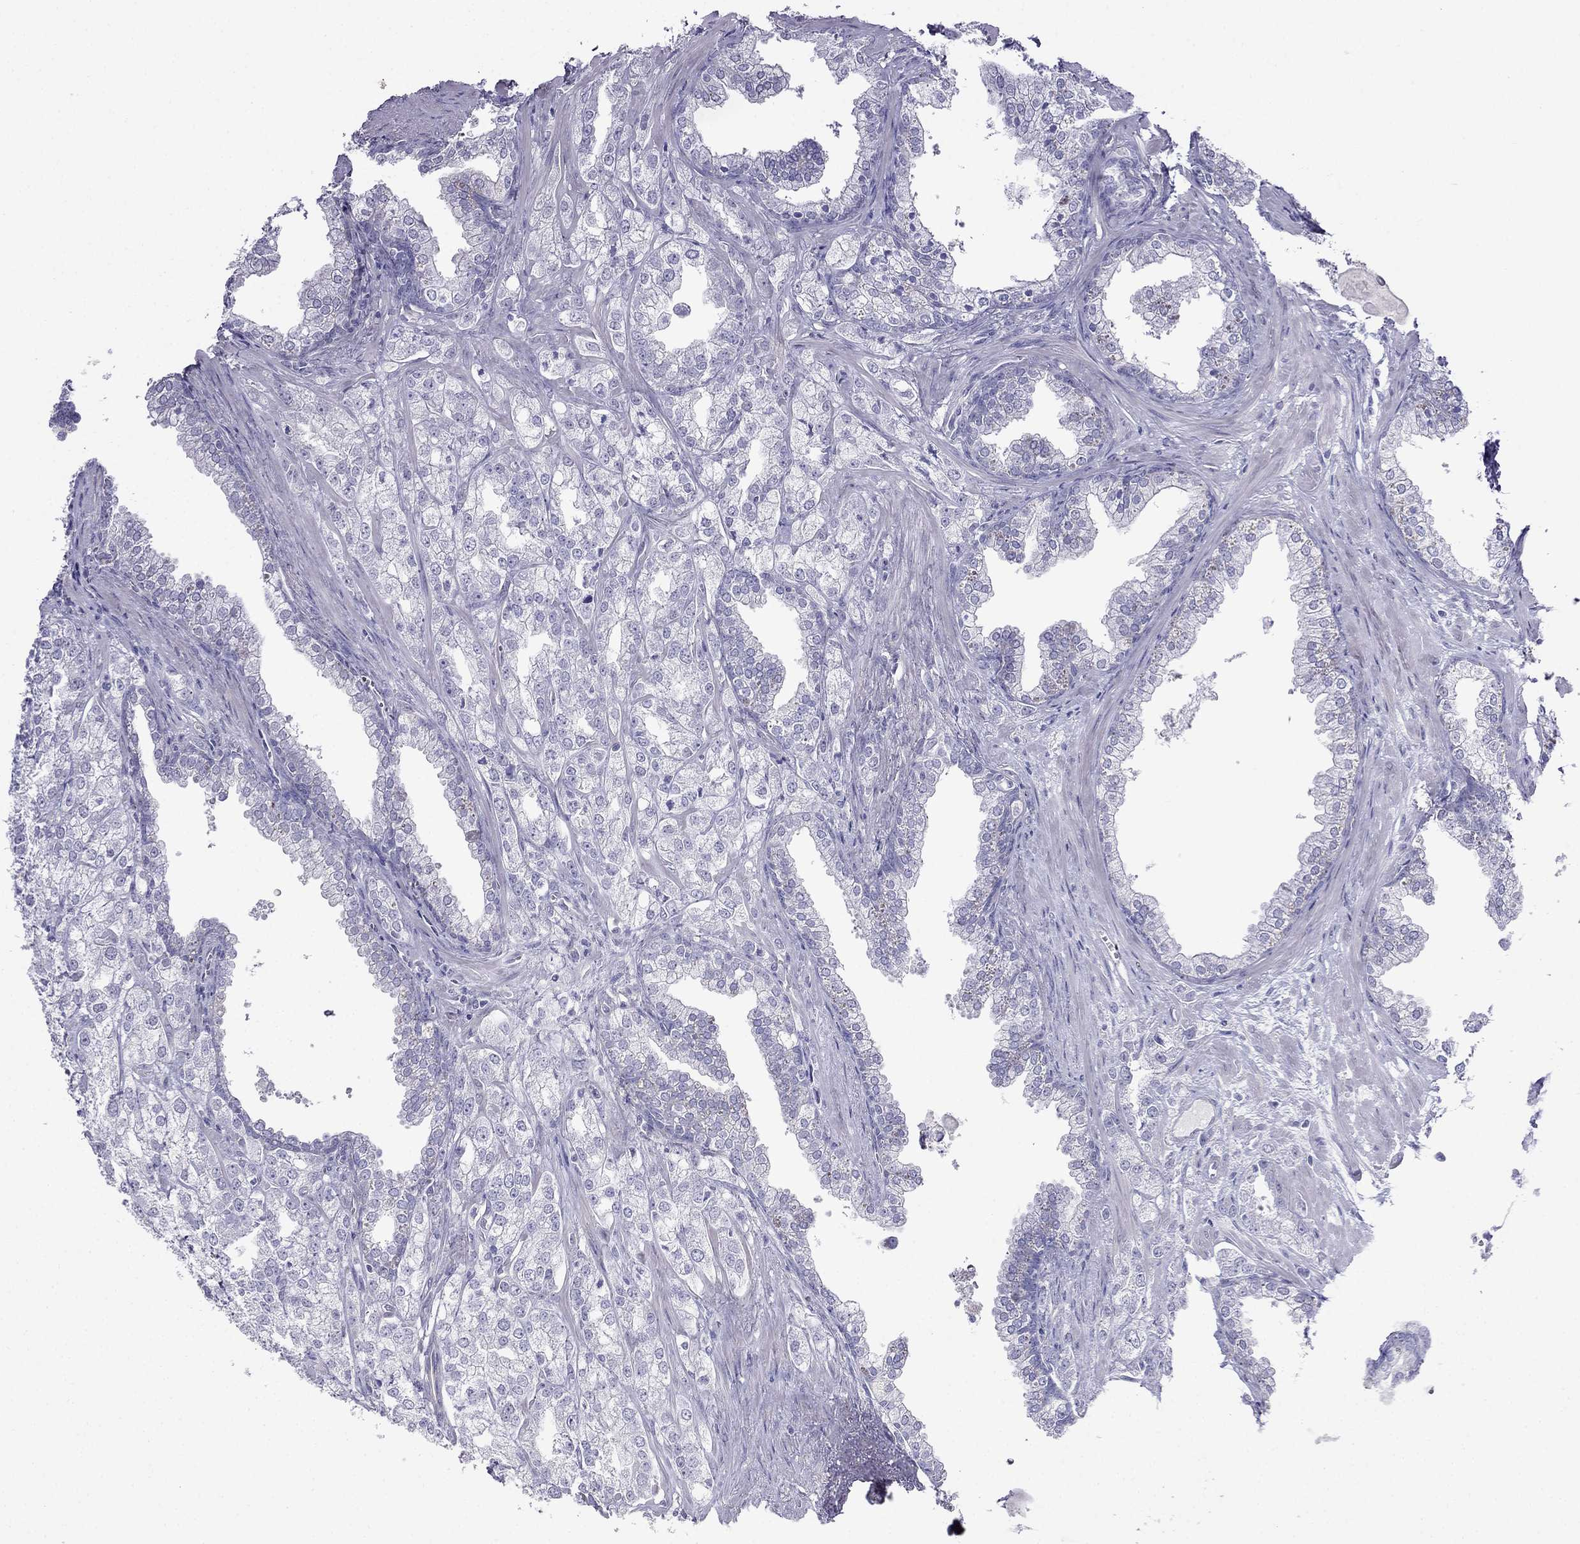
{"staining": {"intensity": "negative", "quantity": "none", "location": "none"}, "tissue": "prostate cancer", "cell_type": "Tumor cells", "image_type": "cancer", "snomed": [{"axis": "morphology", "description": "Adenocarcinoma, NOS"}, {"axis": "topography", "description": "Prostate"}], "caption": "The micrograph demonstrates no staining of tumor cells in adenocarcinoma (prostate).", "gene": "SCNN1D", "patient": {"sex": "male", "age": 70}}